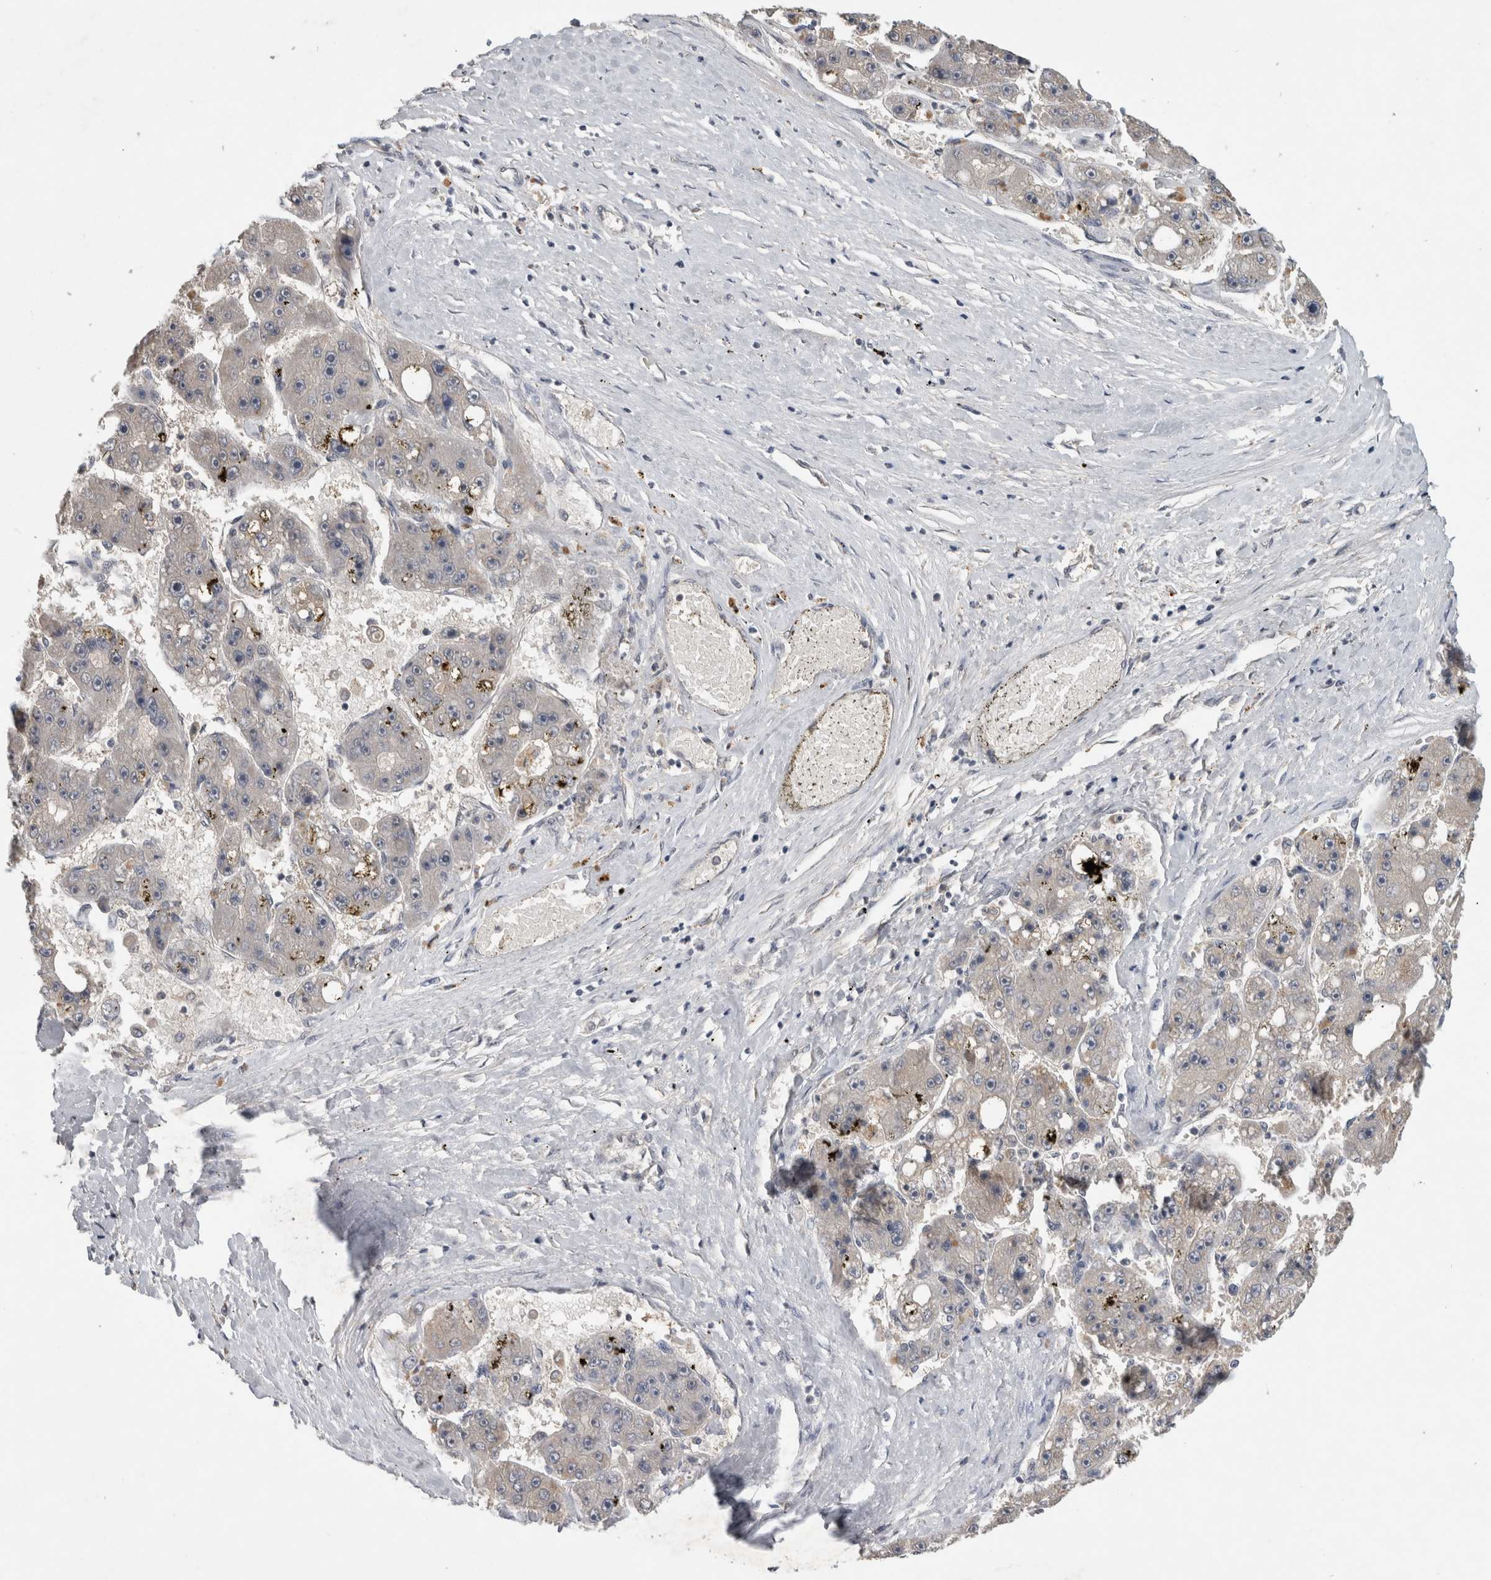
{"staining": {"intensity": "moderate", "quantity": "25%-75%", "location": "cytoplasmic/membranous"}, "tissue": "liver cancer", "cell_type": "Tumor cells", "image_type": "cancer", "snomed": [{"axis": "morphology", "description": "Carcinoma, Hepatocellular, NOS"}, {"axis": "topography", "description": "Liver"}], "caption": "Tumor cells exhibit moderate cytoplasmic/membranous positivity in approximately 25%-75% of cells in liver cancer (hepatocellular carcinoma).", "gene": "RHPN1", "patient": {"sex": "female", "age": 61}}